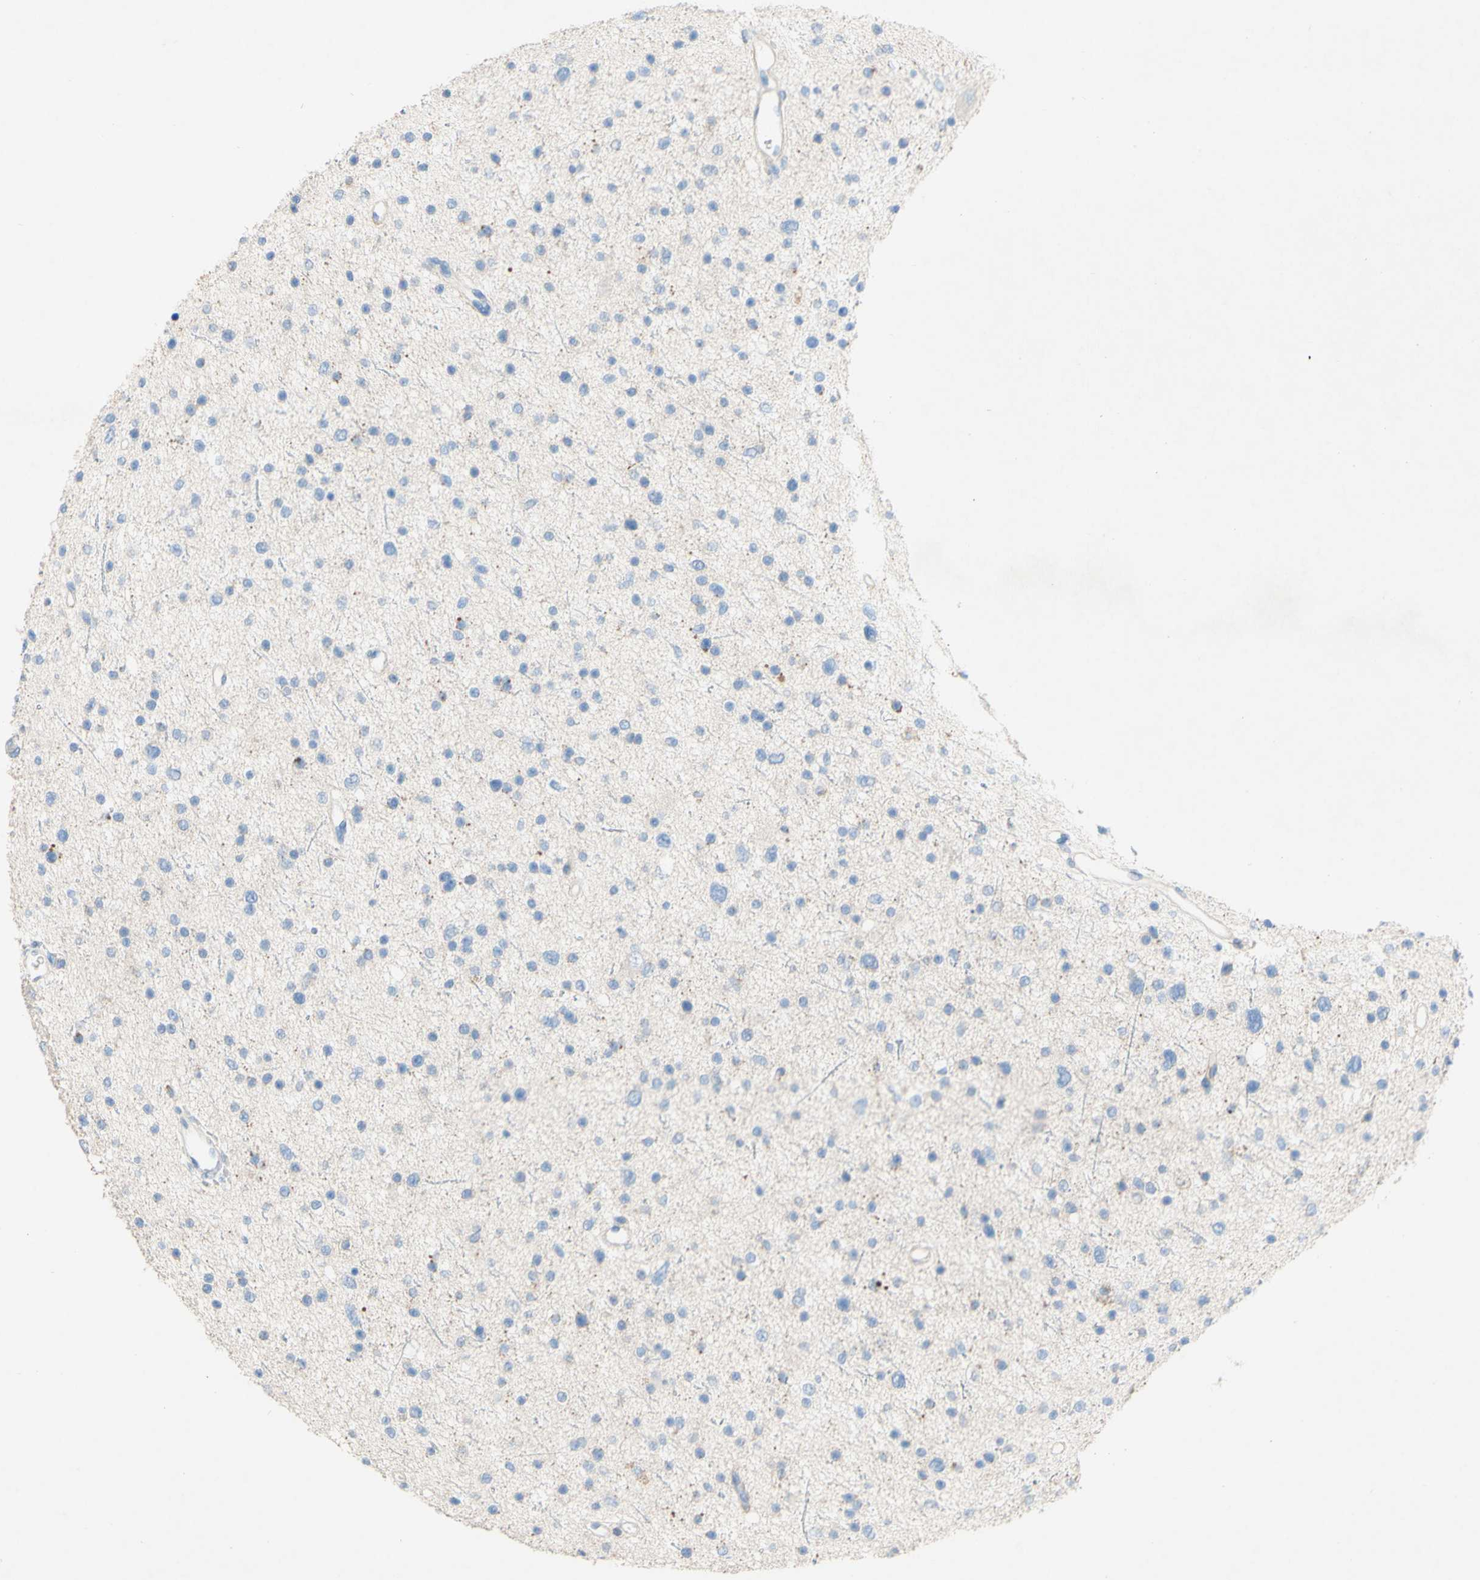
{"staining": {"intensity": "negative", "quantity": "none", "location": "none"}, "tissue": "glioma", "cell_type": "Tumor cells", "image_type": "cancer", "snomed": [{"axis": "morphology", "description": "Glioma, malignant, Low grade"}, {"axis": "topography", "description": "Brain"}], "caption": "DAB (3,3'-diaminobenzidine) immunohistochemical staining of glioma reveals no significant staining in tumor cells. Nuclei are stained in blue.", "gene": "ACADL", "patient": {"sex": "female", "age": 37}}